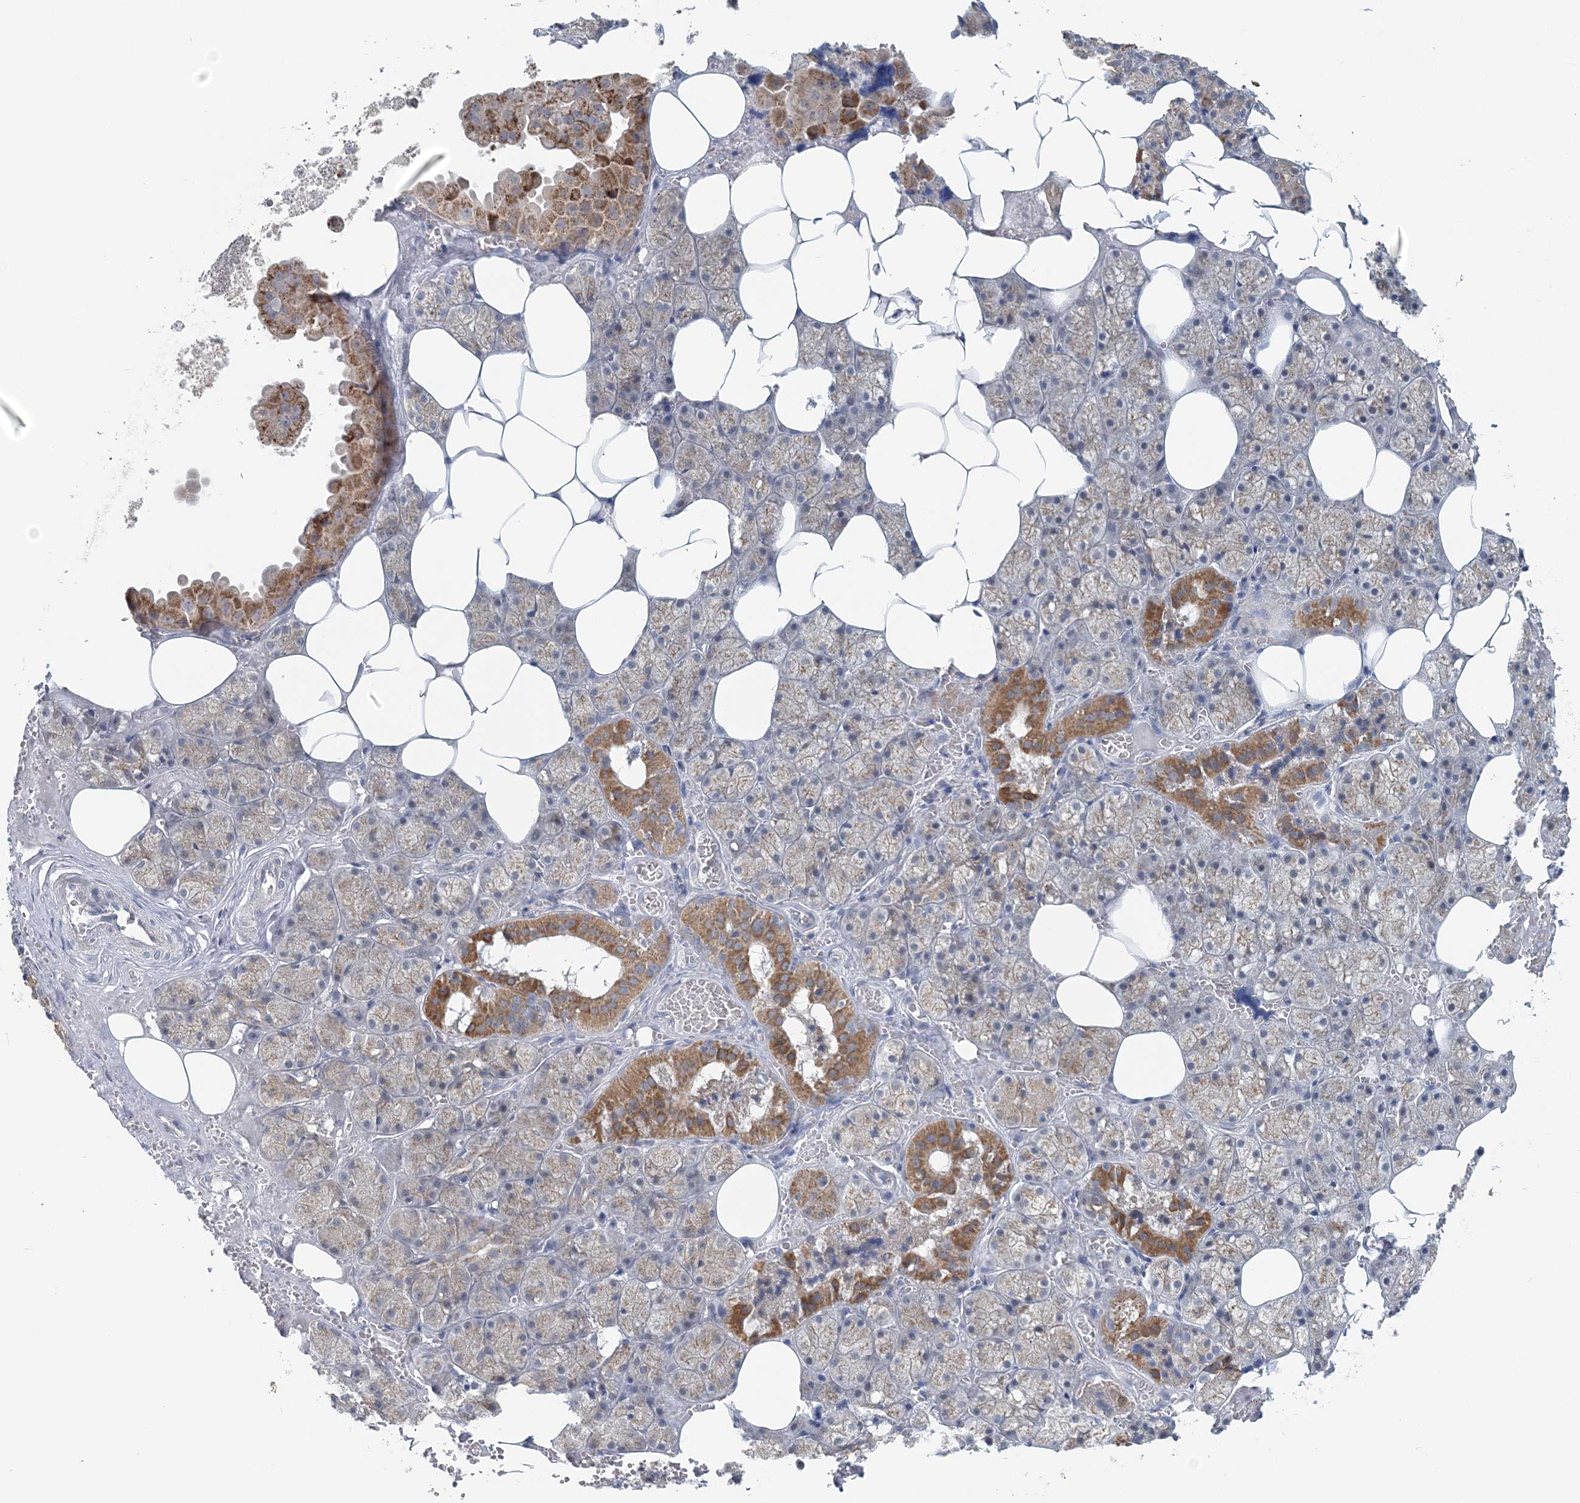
{"staining": {"intensity": "moderate", "quantity": ">75%", "location": "cytoplasmic/membranous"}, "tissue": "salivary gland", "cell_type": "Glandular cells", "image_type": "normal", "snomed": [{"axis": "morphology", "description": "Normal tissue, NOS"}, {"axis": "topography", "description": "Salivary gland"}], "caption": "Protein analysis of benign salivary gland exhibits moderate cytoplasmic/membranous positivity in about >75% of glandular cells. (Brightfield microscopy of DAB IHC at high magnification).", "gene": "RNF150", "patient": {"sex": "male", "age": 62}}